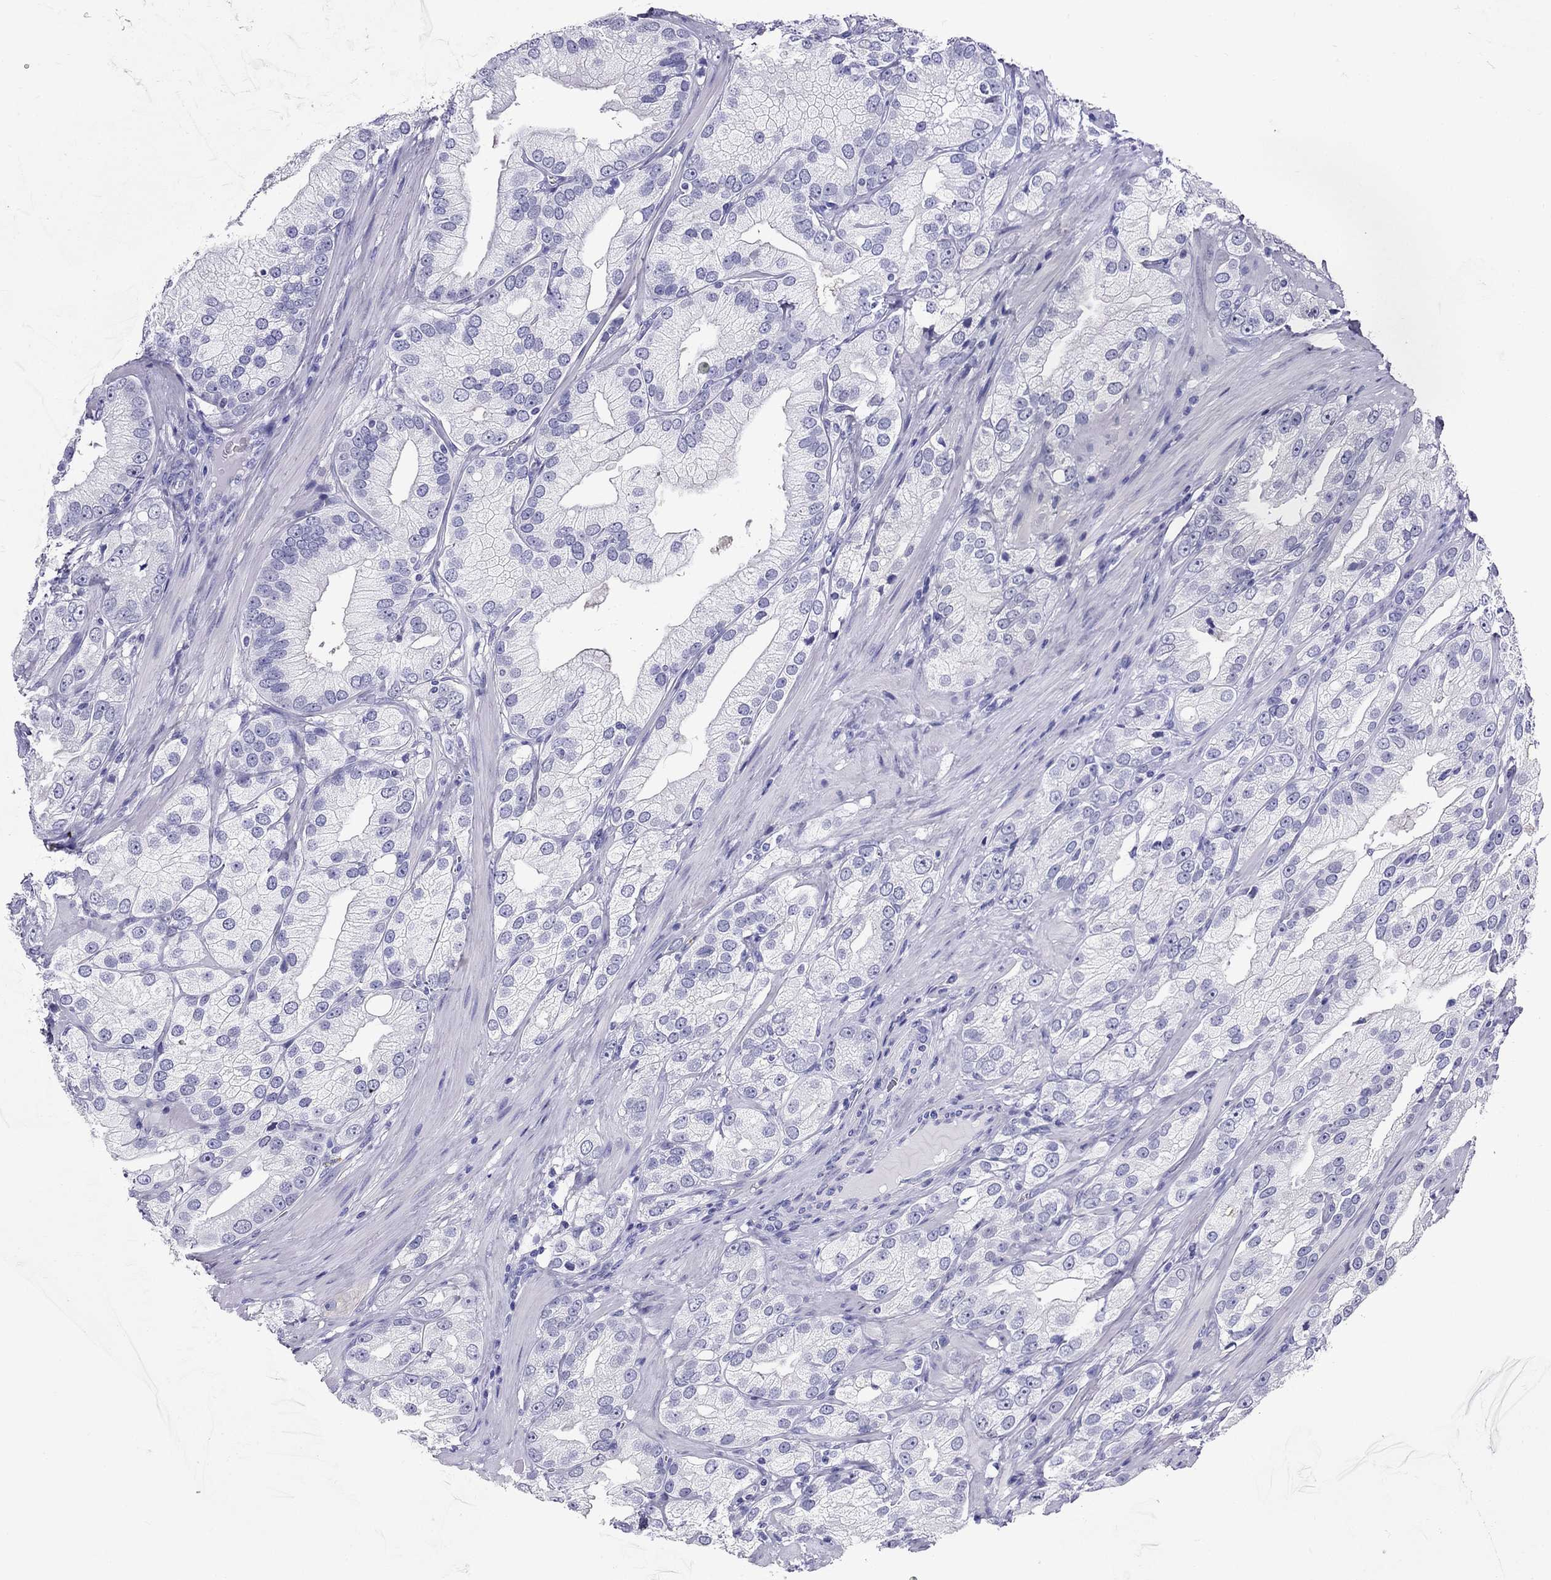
{"staining": {"intensity": "negative", "quantity": "none", "location": "none"}, "tissue": "prostate cancer", "cell_type": "Tumor cells", "image_type": "cancer", "snomed": [{"axis": "morphology", "description": "Adenocarcinoma, High grade"}, {"axis": "topography", "description": "Prostate and seminal vesicle, NOS"}], "caption": "A histopathology image of high-grade adenocarcinoma (prostate) stained for a protein shows no brown staining in tumor cells. (Brightfield microscopy of DAB IHC at high magnification).", "gene": "PPP1R36", "patient": {"sex": "male", "age": 62}}